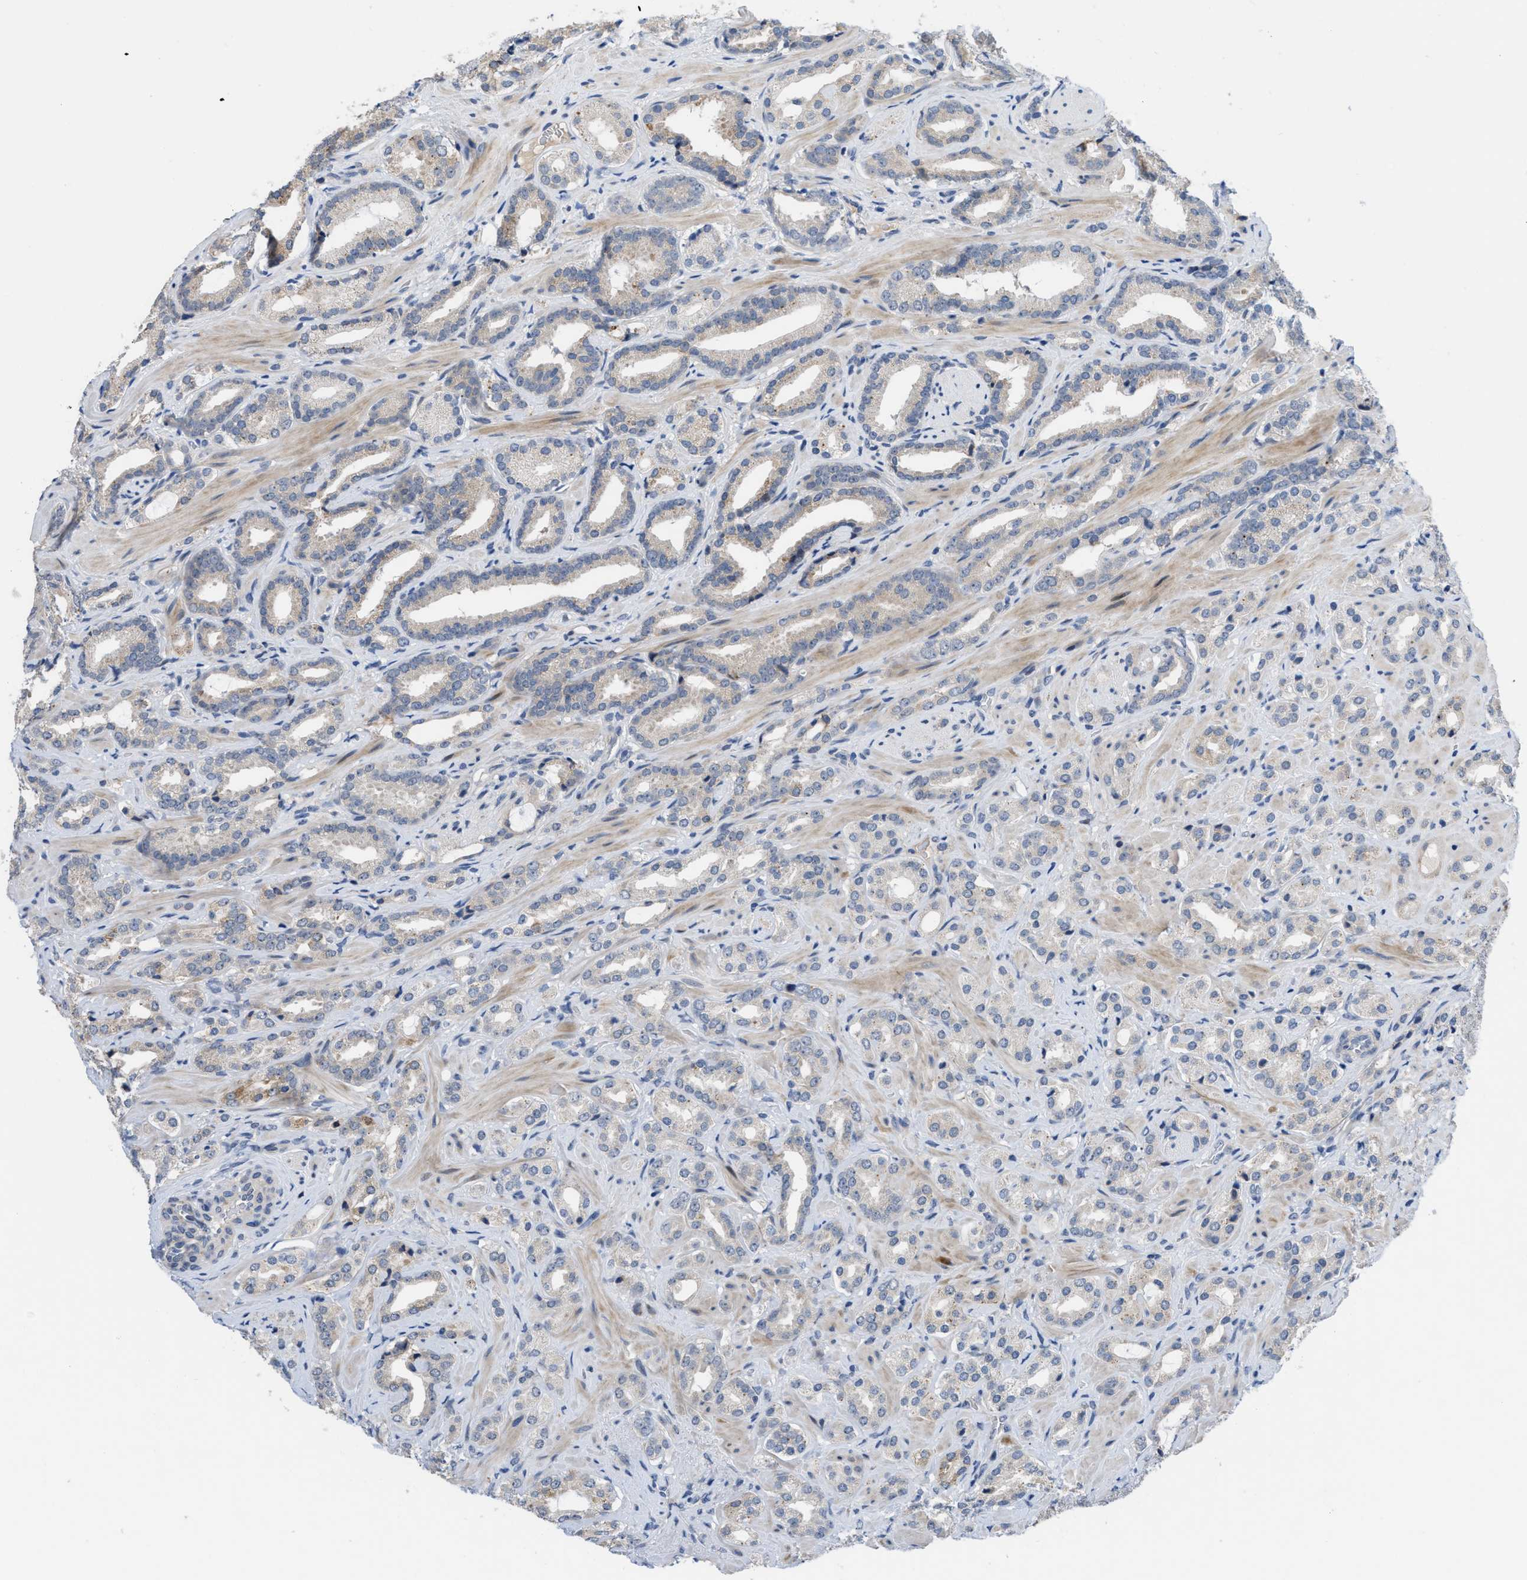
{"staining": {"intensity": "weak", "quantity": "<25%", "location": "cytoplasmic/membranous"}, "tissue": "prostate cancer", "cell_type": "Tumor cells", "image_type": "cancer", "snomed": [{"axis": "morphology", "description": "Adenocarcinoma, High grade"}, {"axis": "topography", "description": "Prostate"}], "caption": "IHC image of neoplastic tissue: prostate cancer (high-grade adenocarcinoma) stained with DAB displays no significant protein expression in tumor cells.", "gene": "OR9K2", "patient": {"sex": "male", "age": 64}}